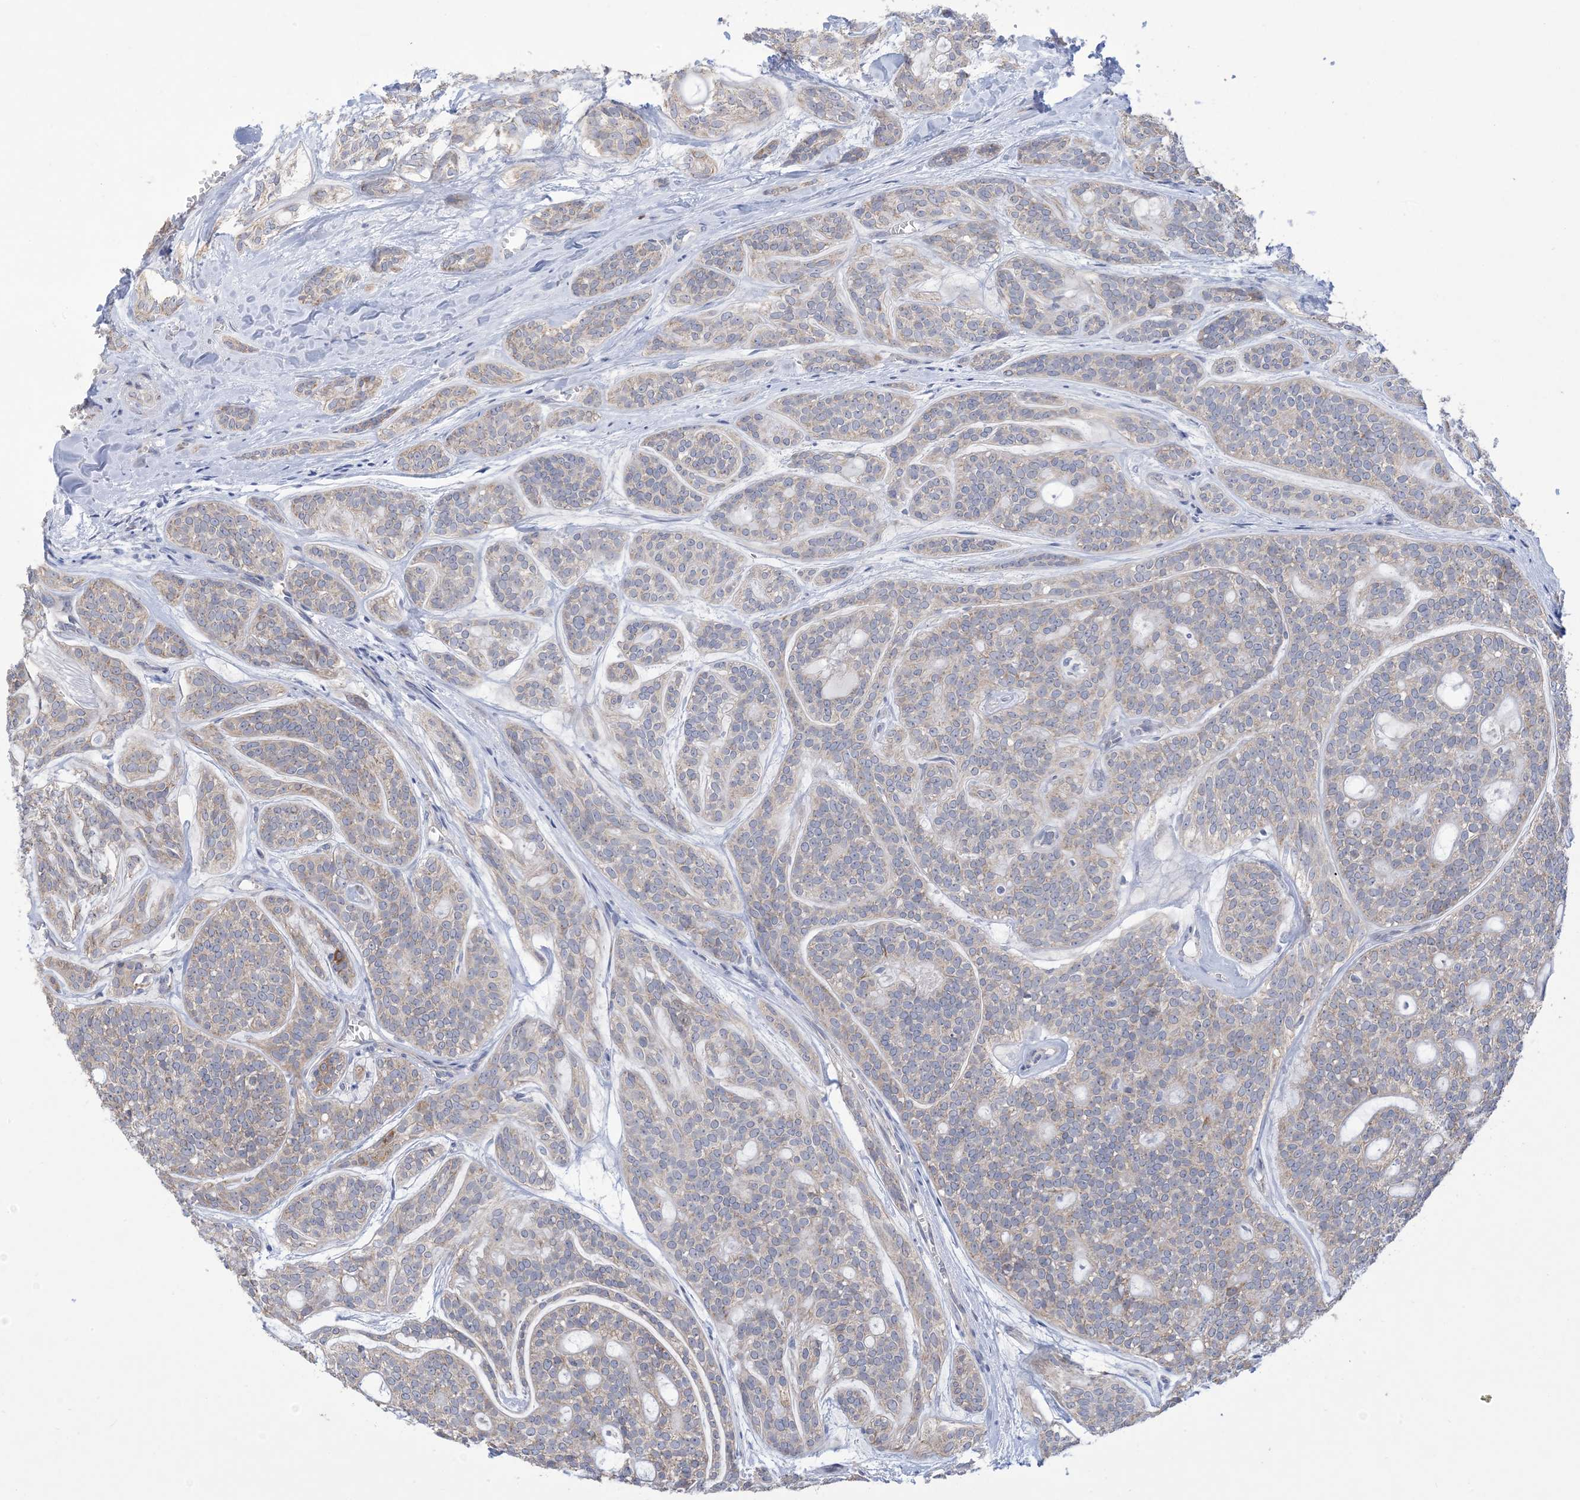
{"staining": {"intensity": "weak", "quantity": "<25%", "location": "cytoplasmic/membranous"}, "tissue": "head and neck cancer", "cell_type": "Tumor cells", "image_type": "cancer", "snomed": [{"axis": "morphology", "description": "Adenocarcinoma, NOS"}, {"axis": "topography", "description": "Head-Neck"}], "caption": "A micrograph of head and neck cancer stained for a protein exhibits no brown staining in tumor cells. Brightfield microscopy of immunohistochemistry (IHC) stained with DAB (3,3'-diaminobenzidine) (brown) and hematoxylin (blue), captured at high magnification.", "gene": "CLEC16A", "patient": {"sex": "male", "age": 66}}